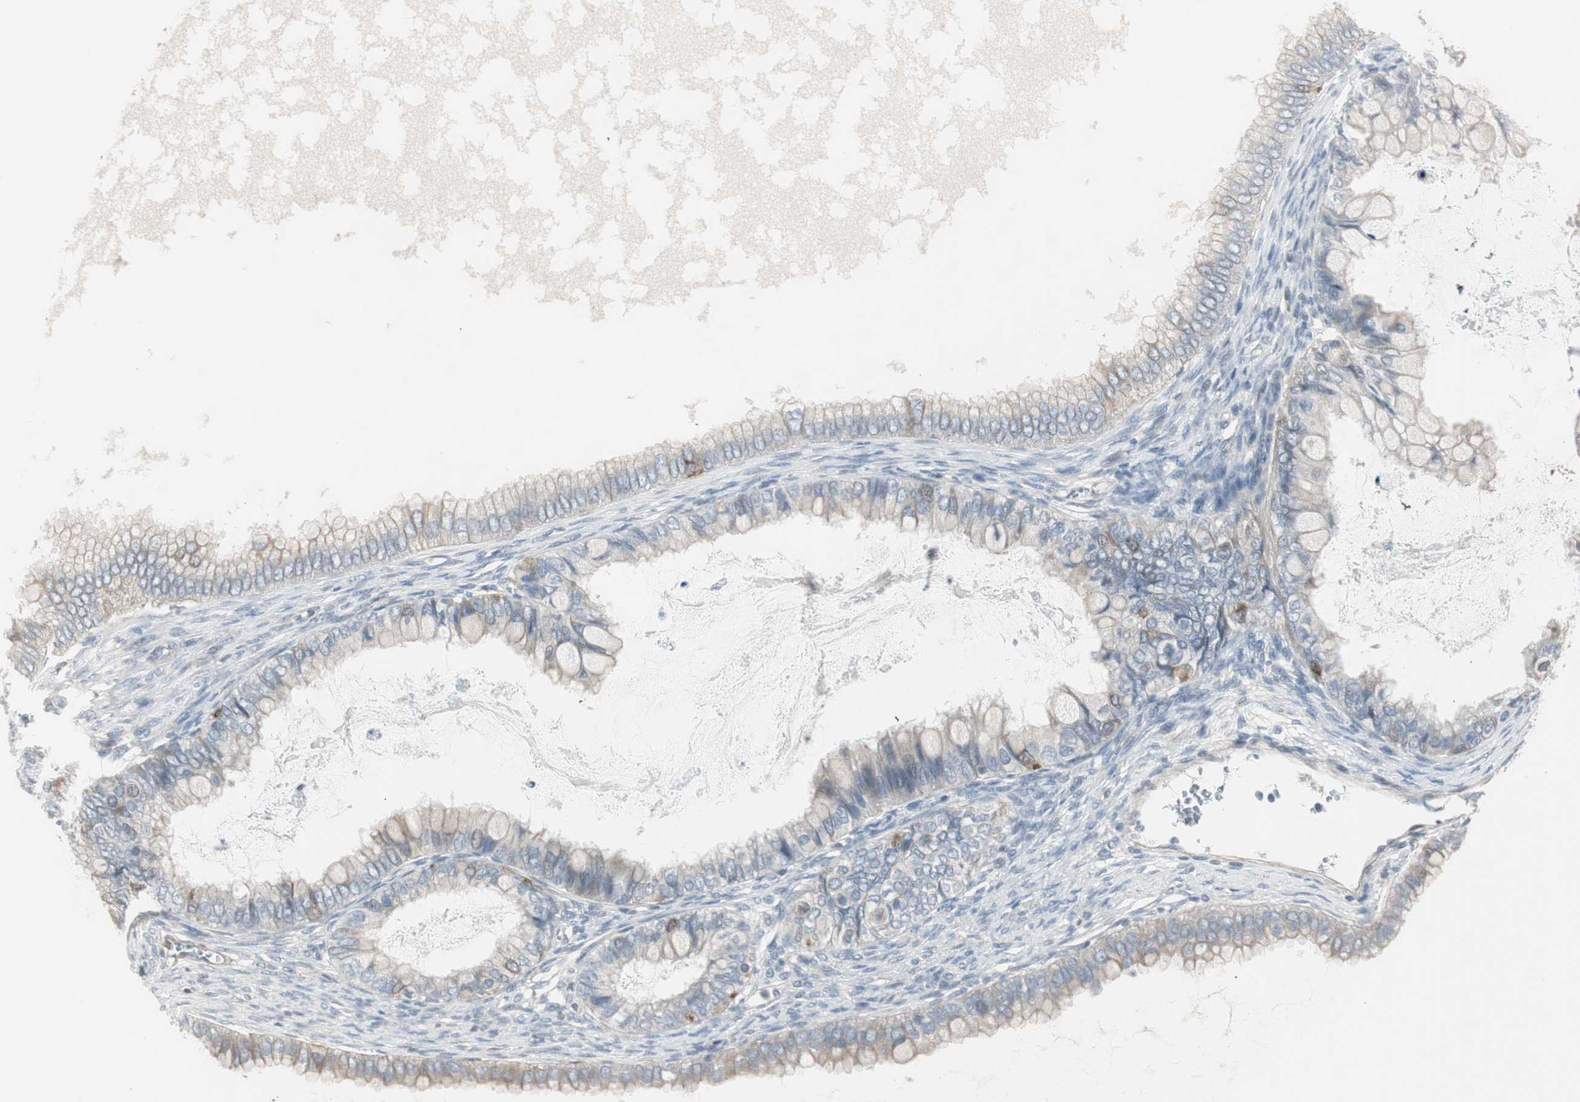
{"staining": {"intensity": "weak", "quantity": "<25%", "location": "cytoplasmic/membranous"}, "tissue": "ovarian cancer", "cell_type": "Tumor cells", "image_type": "cancer", "snomed": [{"axis": "morphology", "description": "Cystadenocarcinoma, mucinous, NOS"}, {"axis": "topography", "description": "Ovary"}], "caption": "Immunohistochemical staining of ovarian cancer demonstrates no significant staining in tumor cells. Brightfield microscopy of immunohistochemistry stained with DAB (brown) and hematoxylin (blue), captured at high magnification.", "gene": "DMPK", "patient": {"sex": "female", "age": 80}}